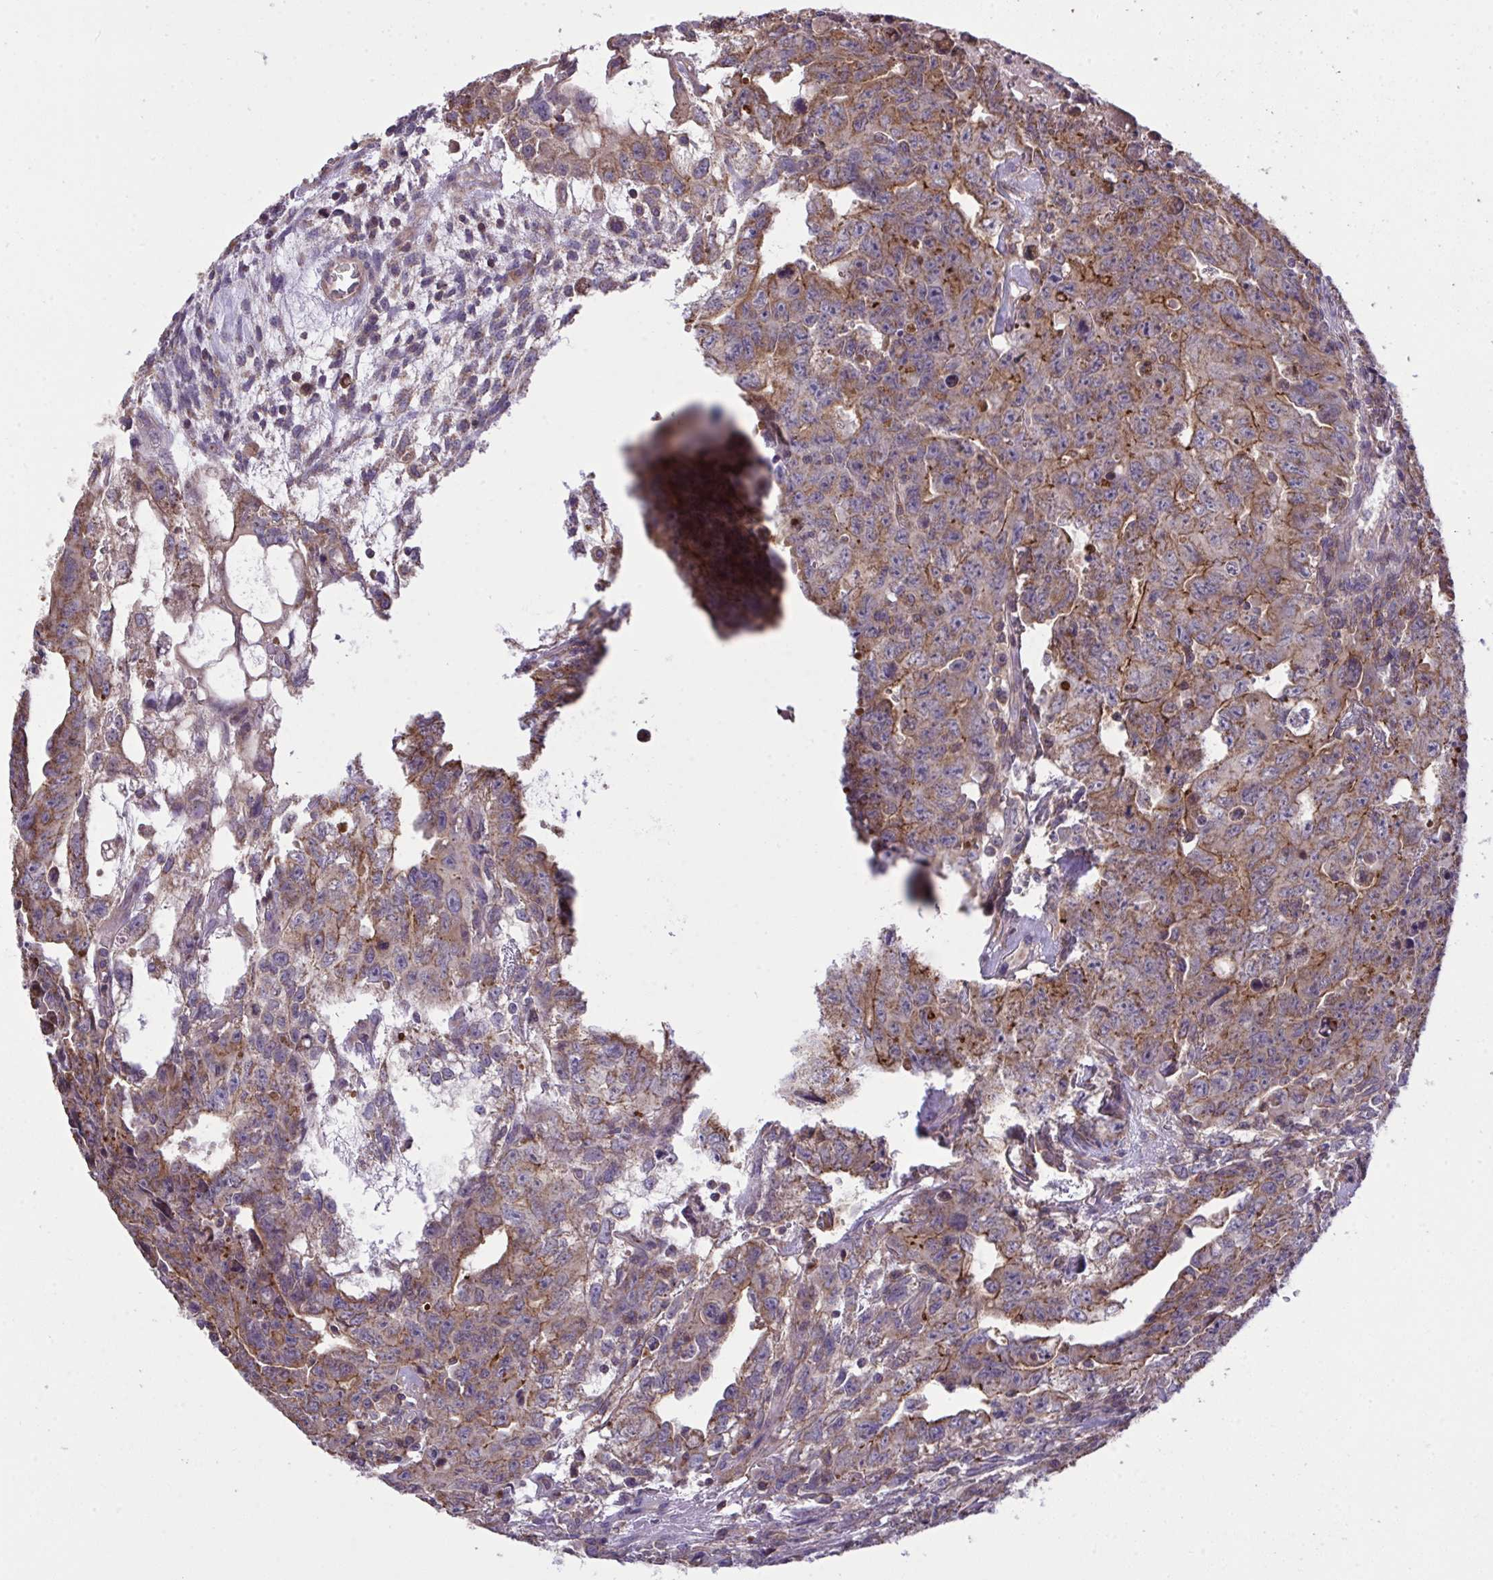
{"staining": {"intensity": "weak", "quantity": "25%-75%", "location": "cytoplasmic/membranous"}, "tissue": "testis cancer", "cell_type": "Tumor cells", "image_type": "cancer", "snomed": [{"axis": "morphology", "description": "Carcinoma, Embryonal, NOS"}, {"axis": "topography", "description": "Testis"}], "caption": "IHC staining of testis cancer, which reveals low levels of weak cytoplasmic/membranous expression in approximately 25%-75% of tumor cells indicating weak cytoplasmic/membranous protein expression. The staining was performed using DAB (3,3'-diaminobenzidine) (brown) for protein detection and nuclei were counterstained in hematoxylin (blue).", "gene": "PPM1H", "patient": {"sex": "male", "age": 24}}